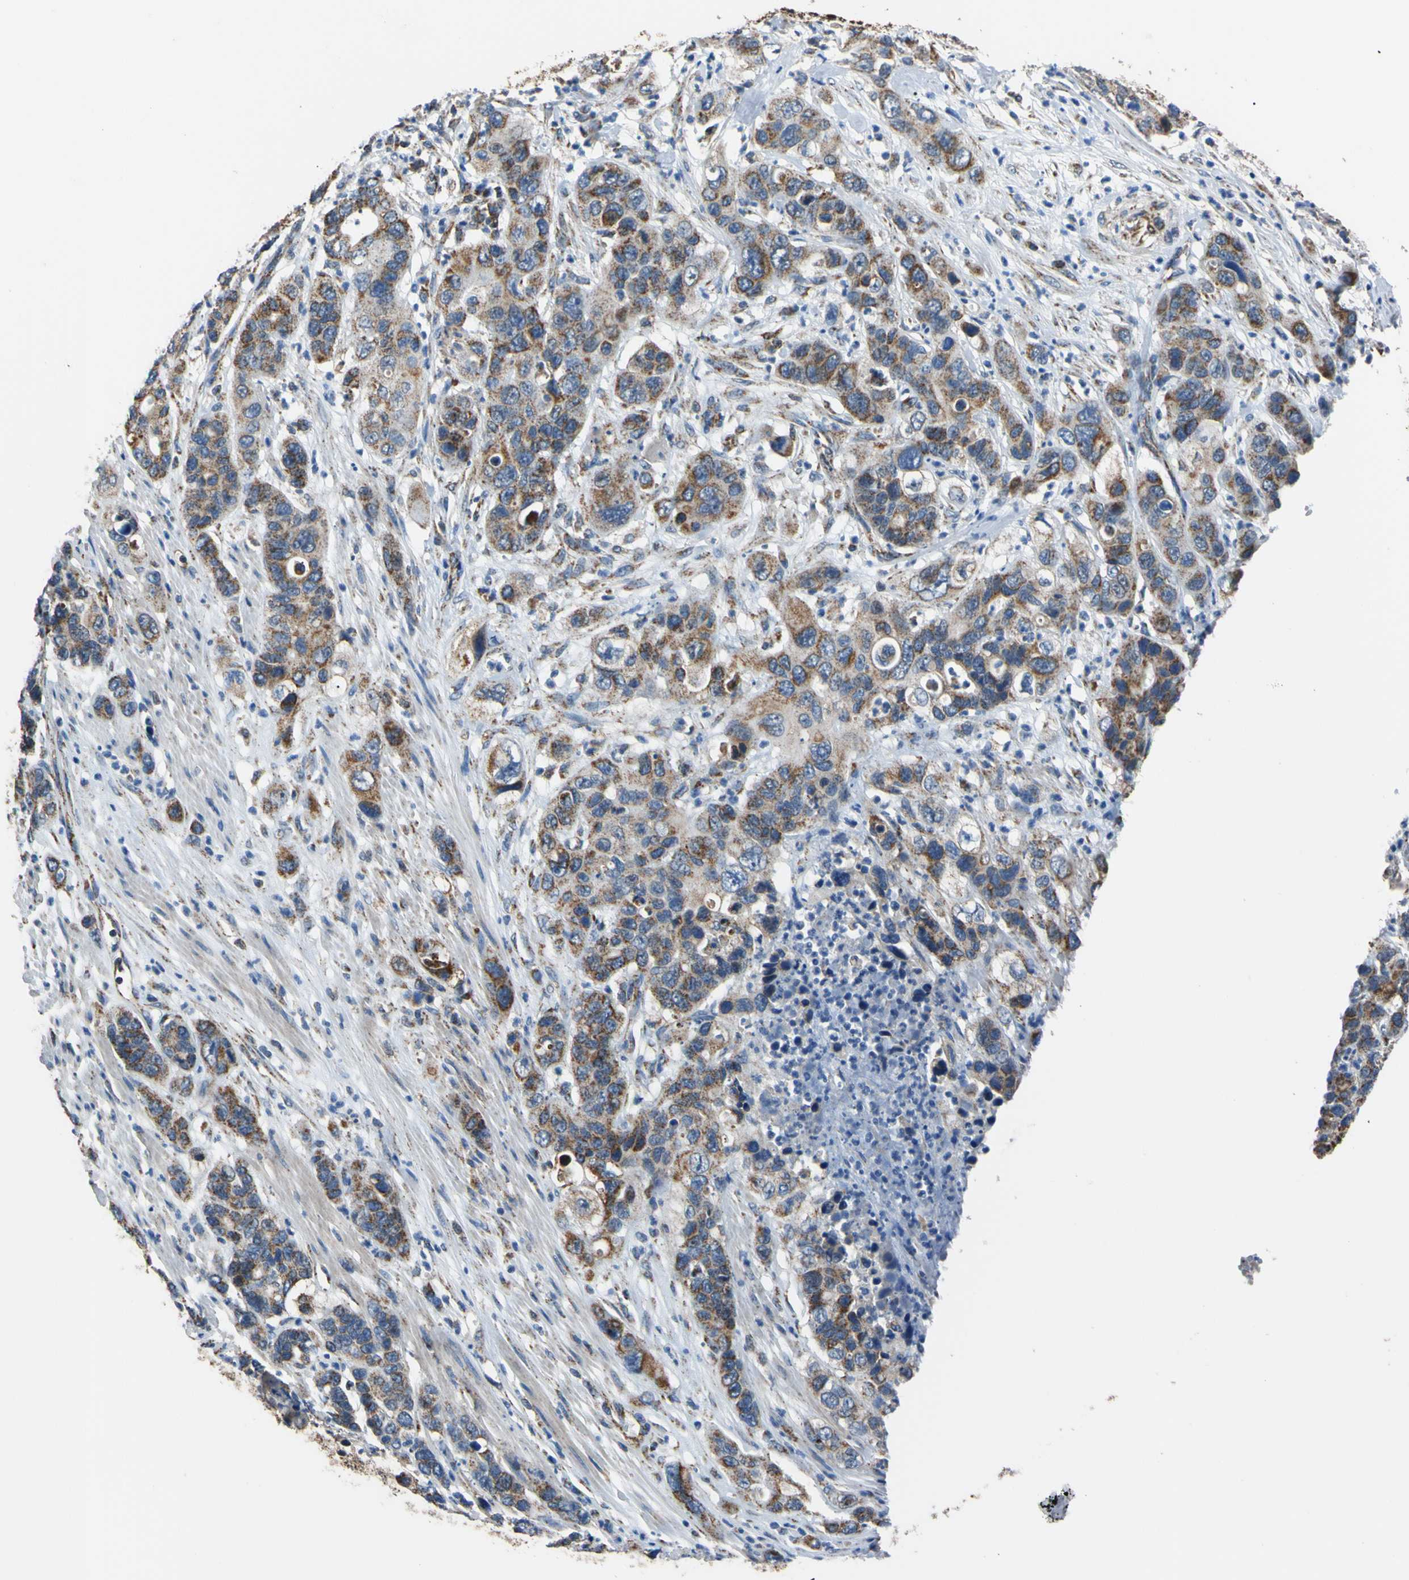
{"staining": {"intensity": "moderate", "quantity": ">75%", "location": "cytoplasmic/membranous"}, "tissue": "pancreatic cancer", "cell_type": "Tumor cells", "image_type": "cancer", "snomed": [{"axis": "morphology", "description": "Adenocarcinoma, NOS"}, {"axis": "topography", "description": "Pancreas"}], "caption": "Approximately >75% of tumor cells in human adenocarcinoma (pancreatic) demonstrate moderate cytoplasmic/membranous protein expression as visualized by brown immunohistochemical staining.", "gene": "CLPP", "patient": {"sex": "female", "age": 71}}